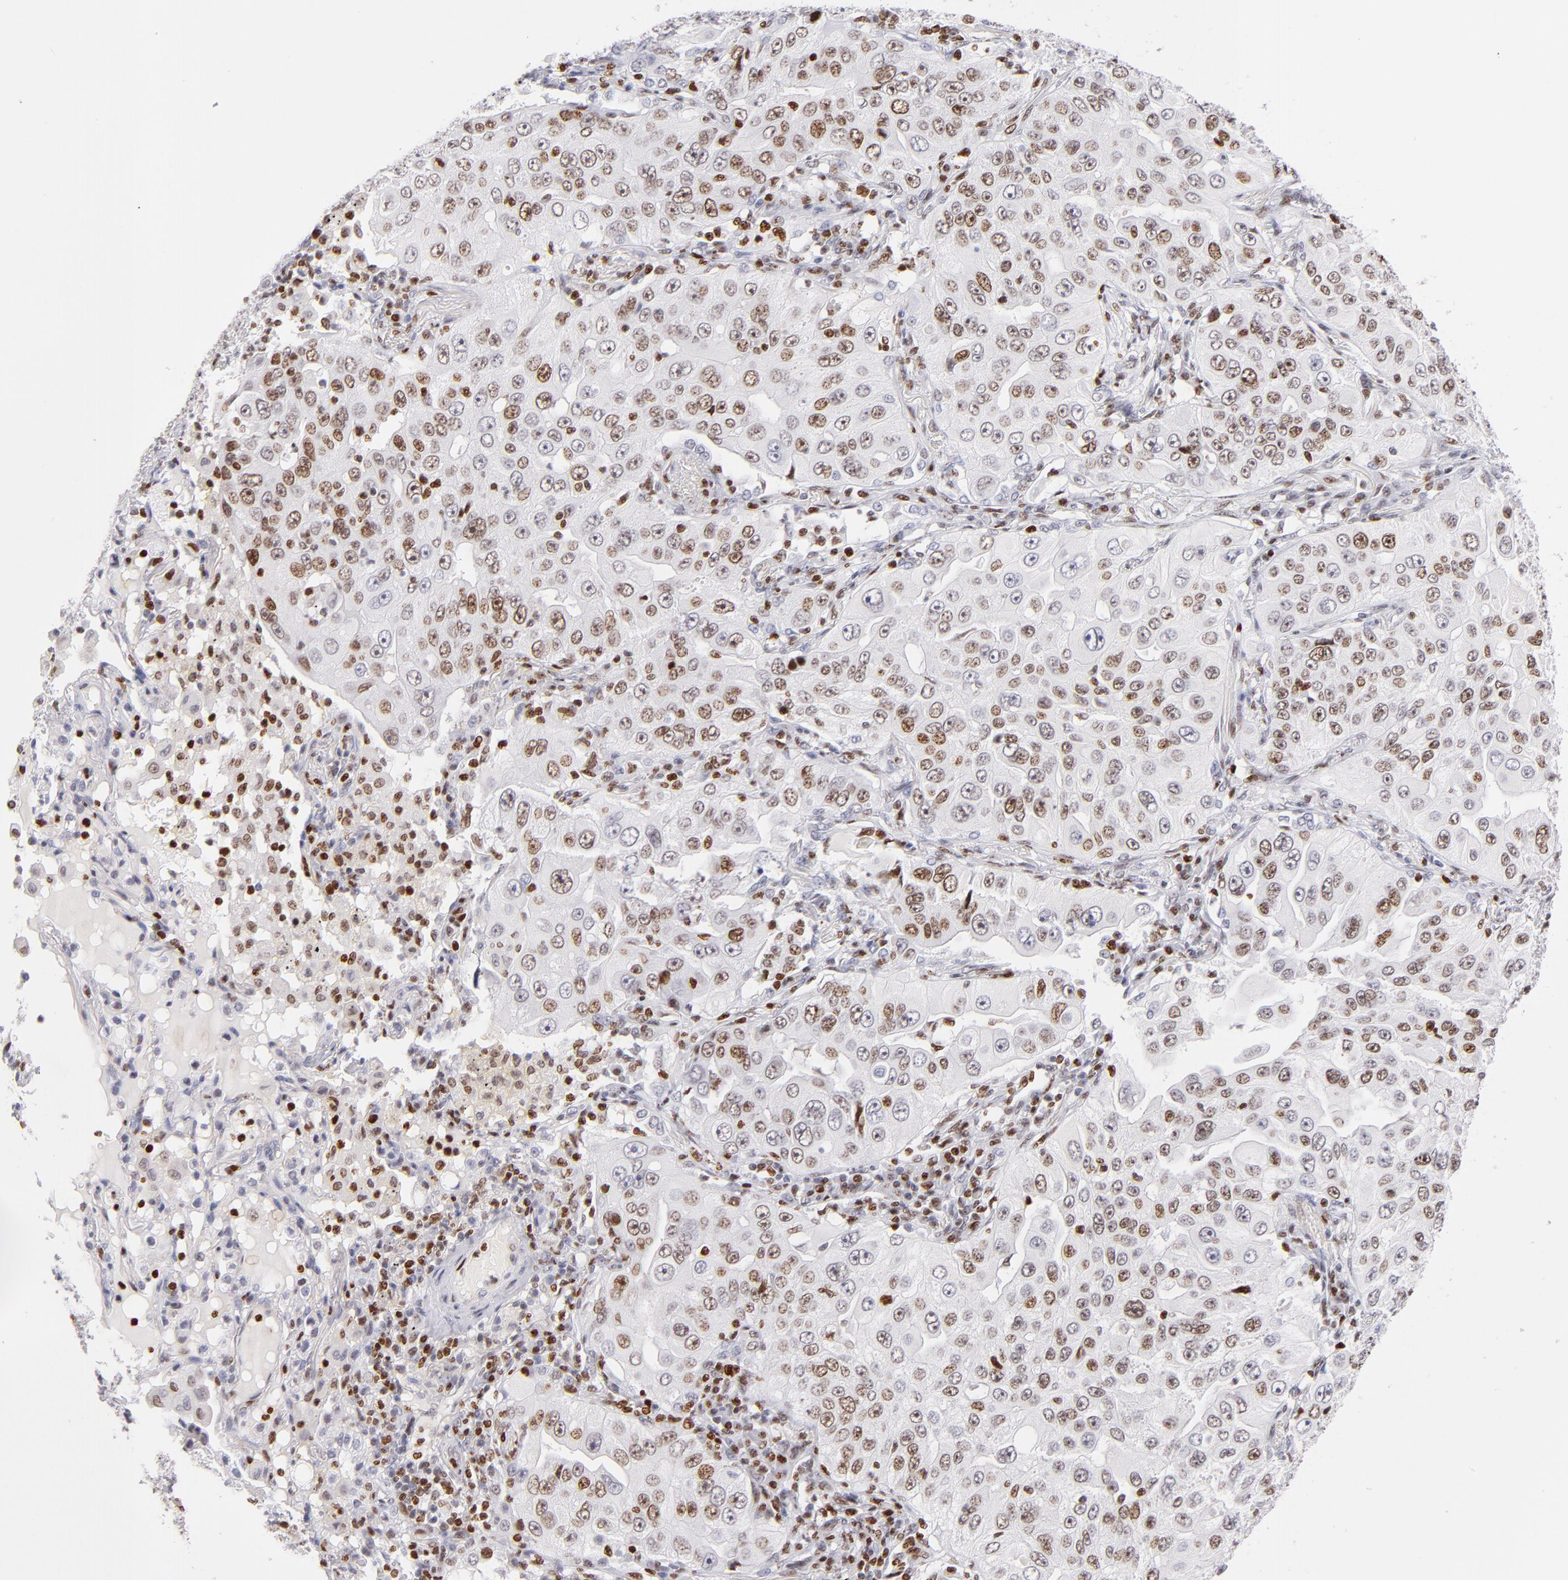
{"staining": {"intensity": "moderate", "quantity": "25%-75%", "location": "nuclear"}, "tissue": "lung cancer", "cell_type": "Tumor cells", "image_type": "cancer", "snomed": [{"axis": "morphology", "description": "Adenocarcinoma, NOS"}, {"axis": "topography", "description": "Lung"}], "caption": "This micrograph exhibits immunohistochemistry staining of human lung adenocarcinoma, with medium moderate nuclear staining in about 25%-75% of tumor cells.", "gene": "POLA1", "patient": {"sex": "male", "age": 84}}